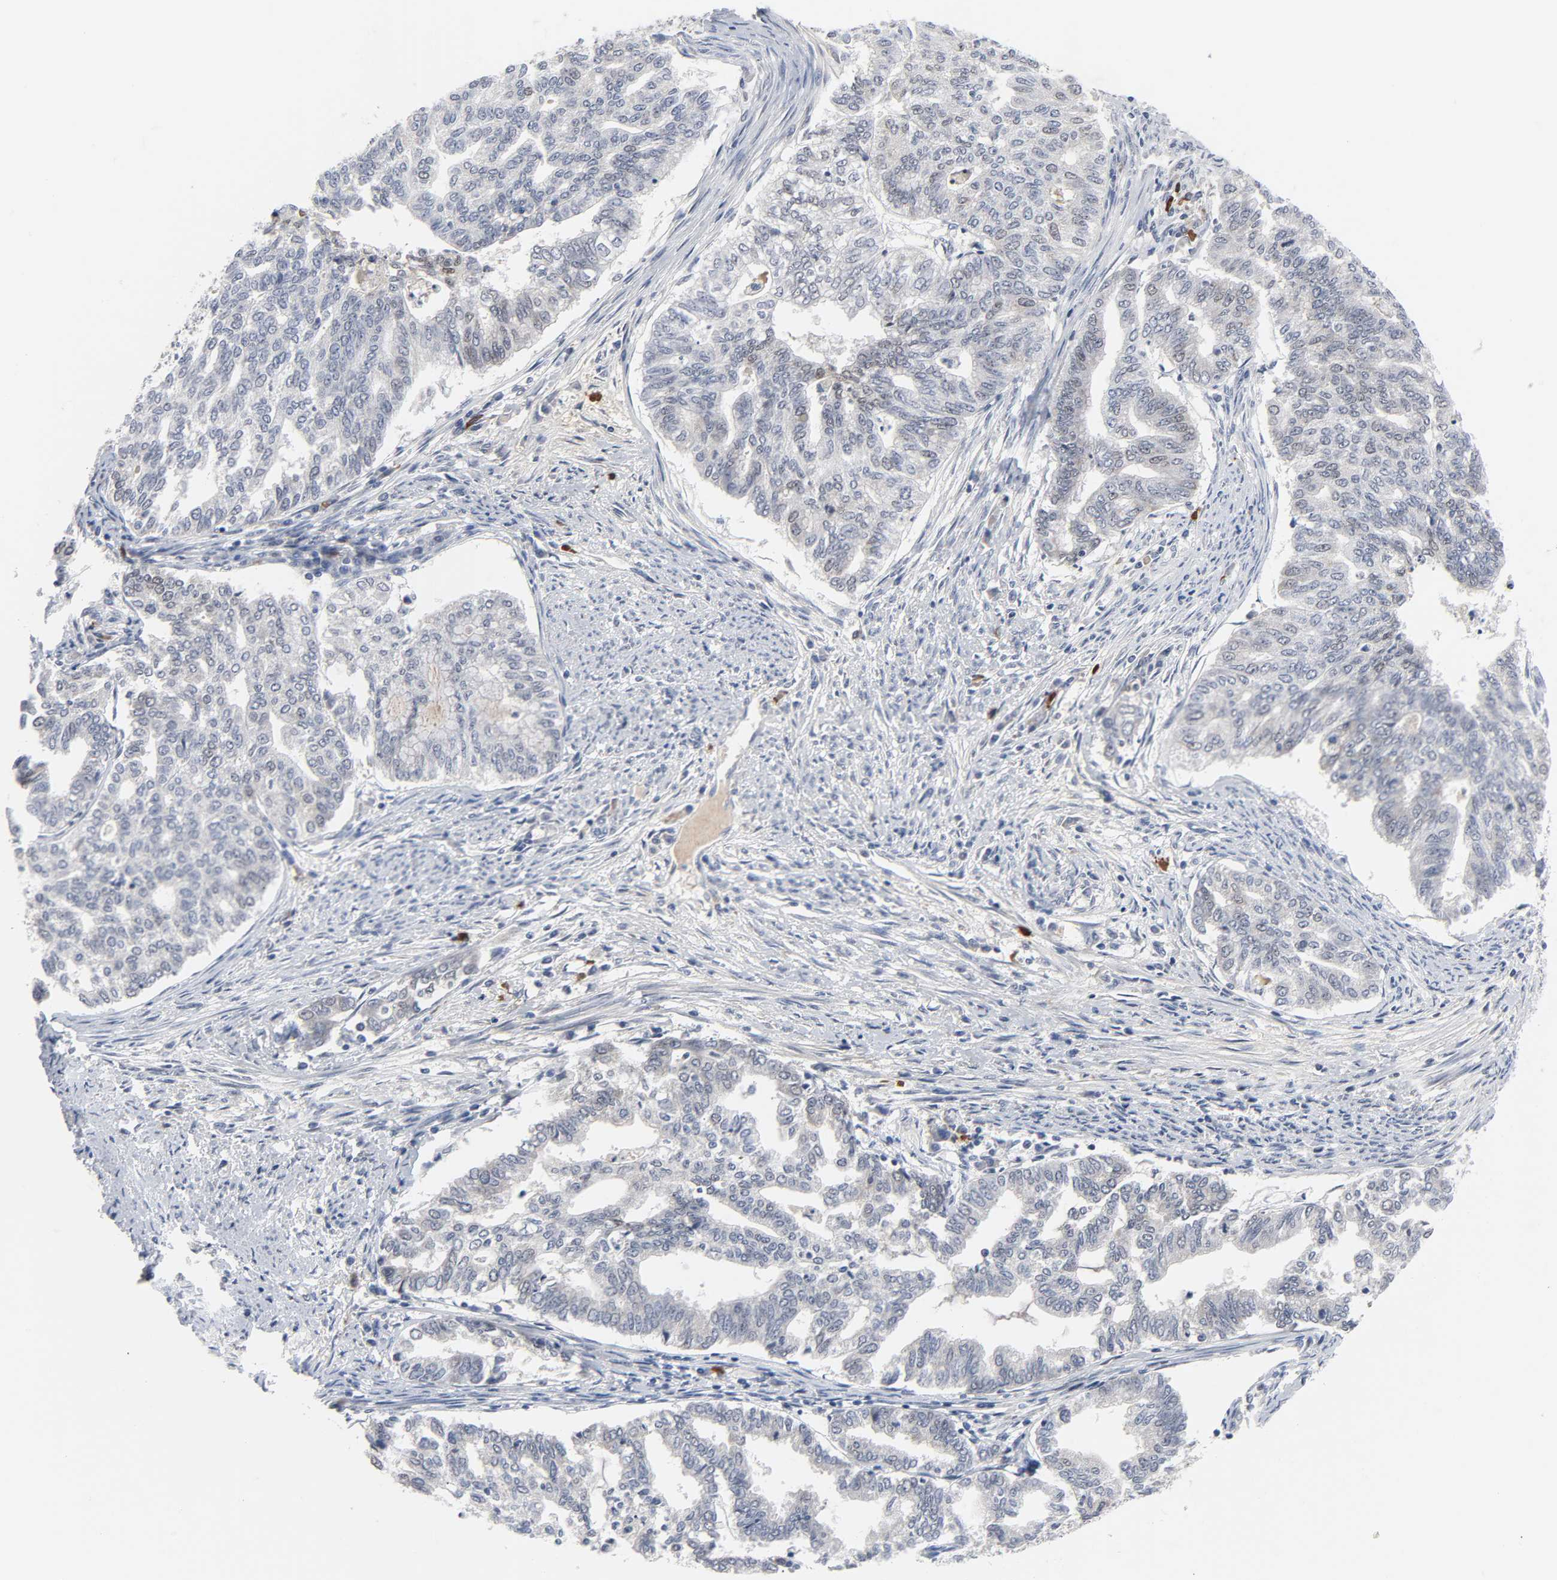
{"staining": {"intensity": "negative", "quantity": "none", "location": "none"}, "tissue": "endometrial cancer", "cell_type": "Tumor cells", "image_type": "cancer", "snomed": [{"axis": "morphology", "description": "Adenocarcinoma, NOS"}, {"axis": "topography", "description": "Endometrium"}], "caption": "Immunohistochemistry of endometrial adenocarcinoma reveals no positivity in tumor cells.", "gene": "WEE1", "patient": {"sex": "female", "age": 79}}